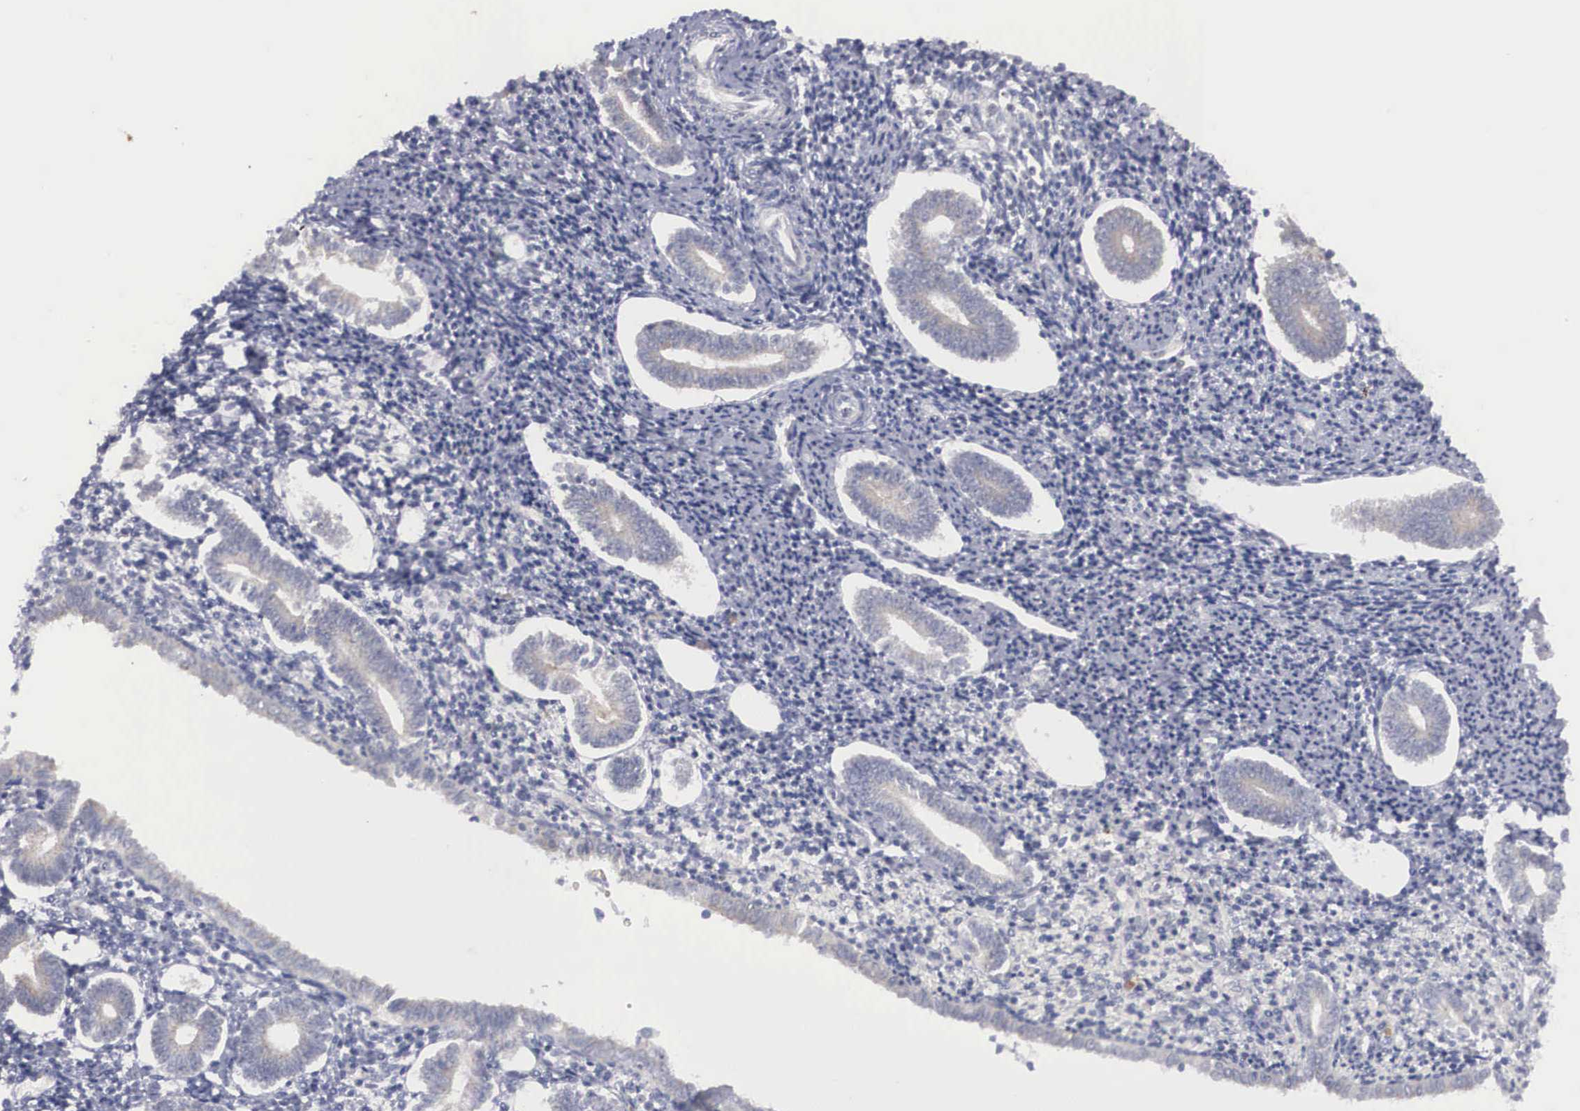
{"staining": {"intensity": "strong", "quantity": "<25%", "location": "cytoplasmic/membranous"}, "tissue": "endometrium", "cell_type": "Cells in endometrial stroma", "image_type": "normal", "snomed": [{"axis": "morphology", "description": "Normal tissue, NOS"}, {"axis": "topography", "description": "Endometrium"}], "caption": "Immunohistochemical staining of unremarkable endometrium shows <25% levels of strong cytoplasmic/membranous protein staining in approximately <25% of cells in endometrial stroma. (DAB IHC, brown staining for protein, blue staining for nuclei).", "gene": "AMN", "patient": {"sex": "female", "age": 52}}